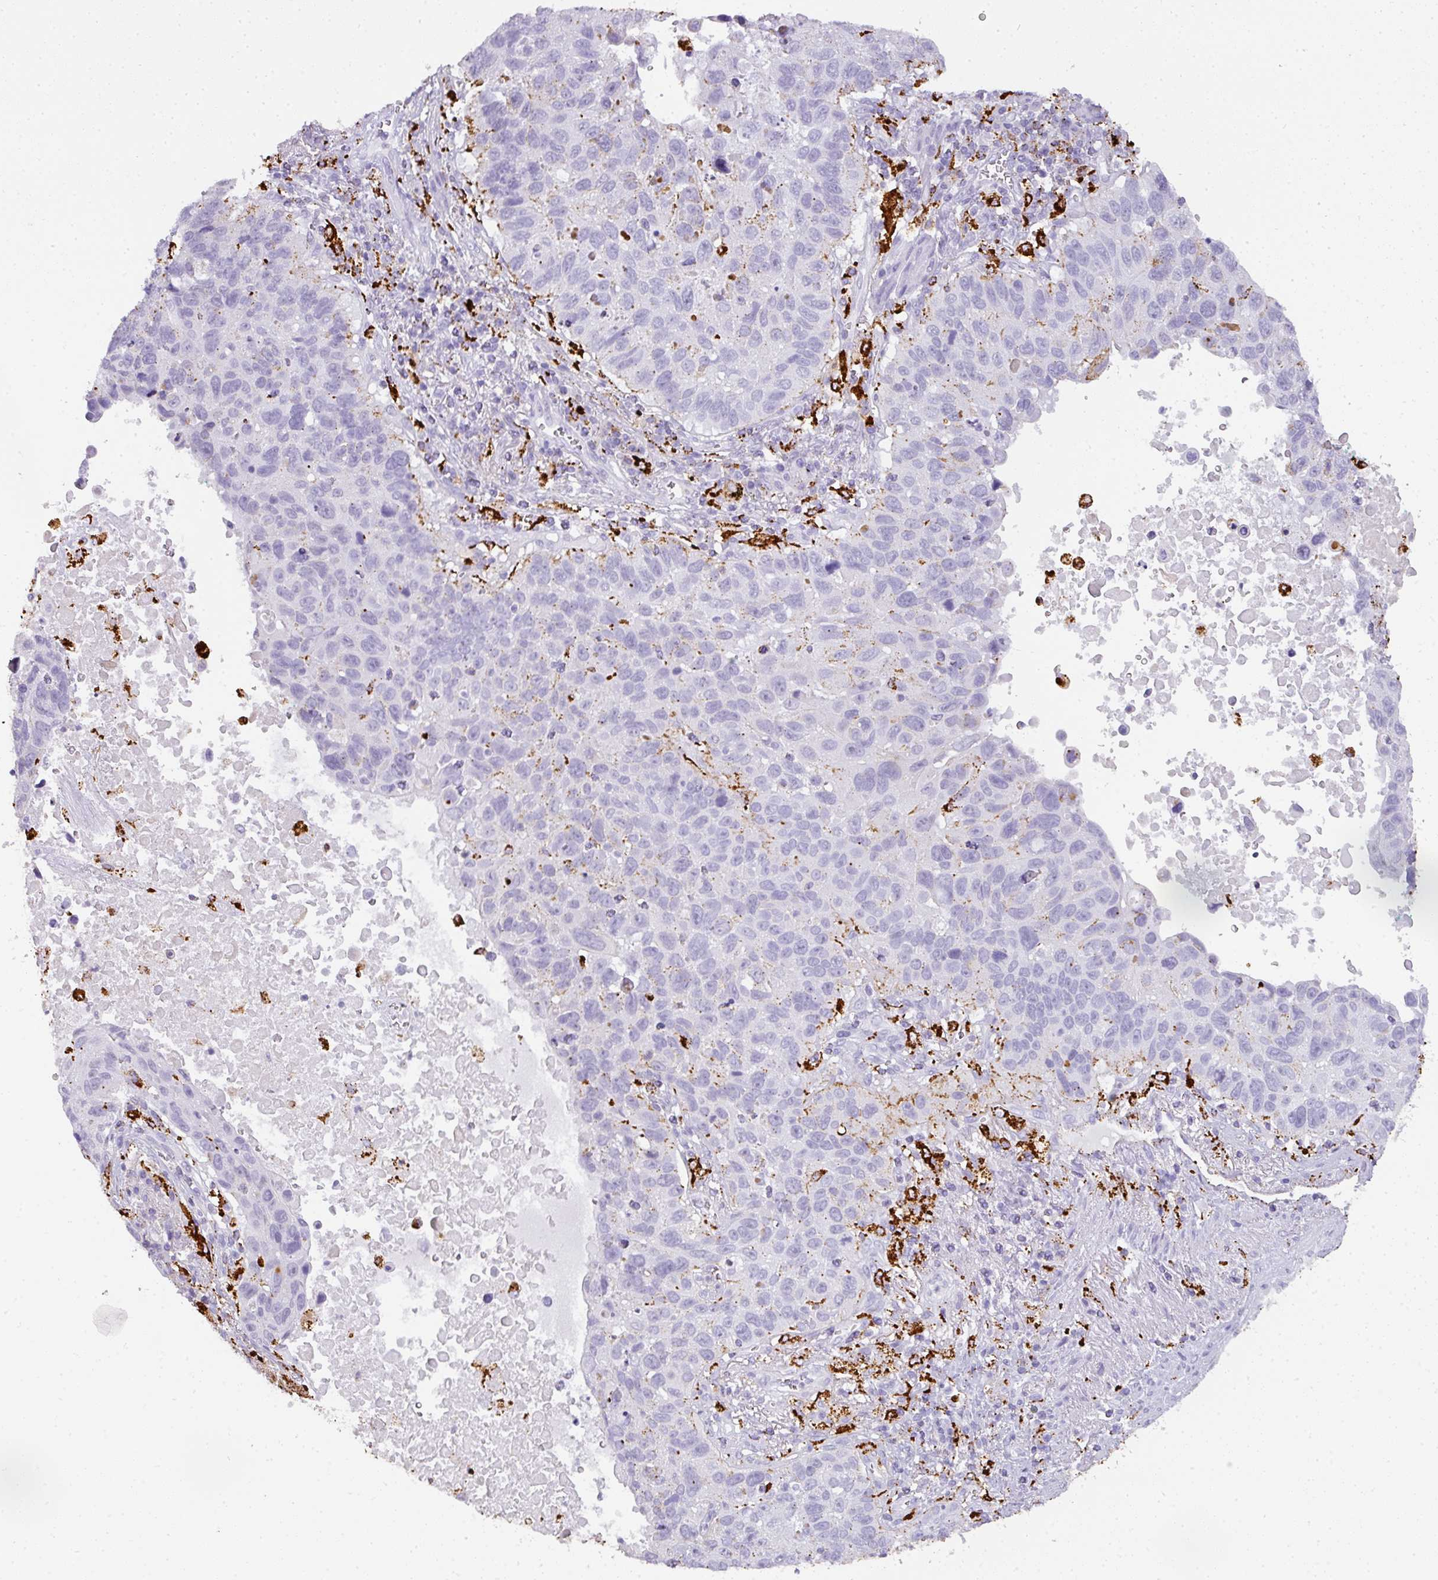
{"staining": {"intensity": "negative", "quantity": "none", "location": "none"}, "tissue": "lung cancer", "cell_type": "Tumor cells", "image_type": "cancer", "snomed": [{"axis": "morphology", "description": "Squamous cell carcinoma, NOS"}, {"axis": "topography", "description": "Lung"}], "caption": "Tumor cells are negative for protein expression in human lung cancer (squamous cell carcinoma).", "gene": "MMACHC", "patient": {"sex": "male", "age": 66}}